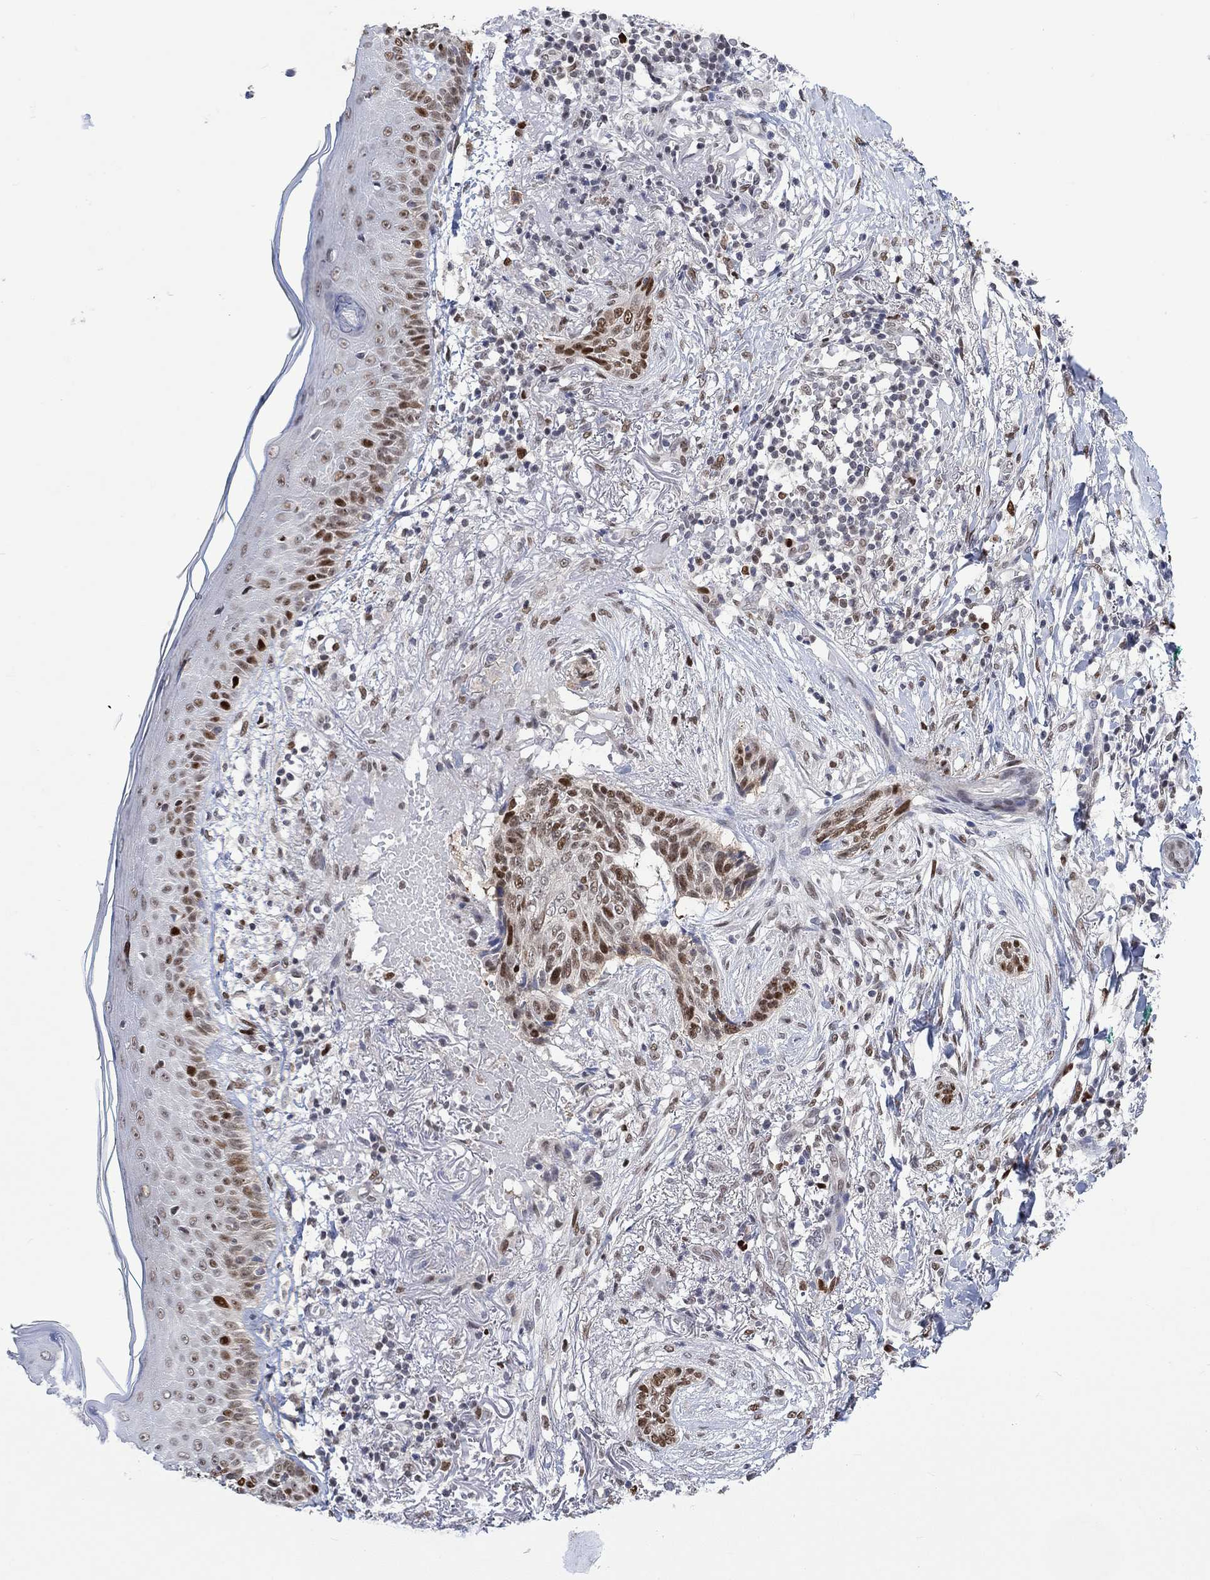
{"staining": {"intensity": "moderate", "quantity": "25%-75%", "location": "nuclear"}, "tissue": "skin cancer", "cell_type": "Tumor cells", "image_type": "cancer", "snomed": [{"axis": "morphology", "description": "Normal tissue, NOS"}, {"axis": "morphology", "description": "Basal cell carcinoma"}, {"axis": "topography", "description": "Skin"}], "caption": "Basal cell carcinoma (skin) was stained to show a protein in brown. There is medium levels of moderate nuclear positivity in about 25%-75% of tumor cells.", "gene": "RAD54L2", "patient": {"sex": "male", "age": 84}}